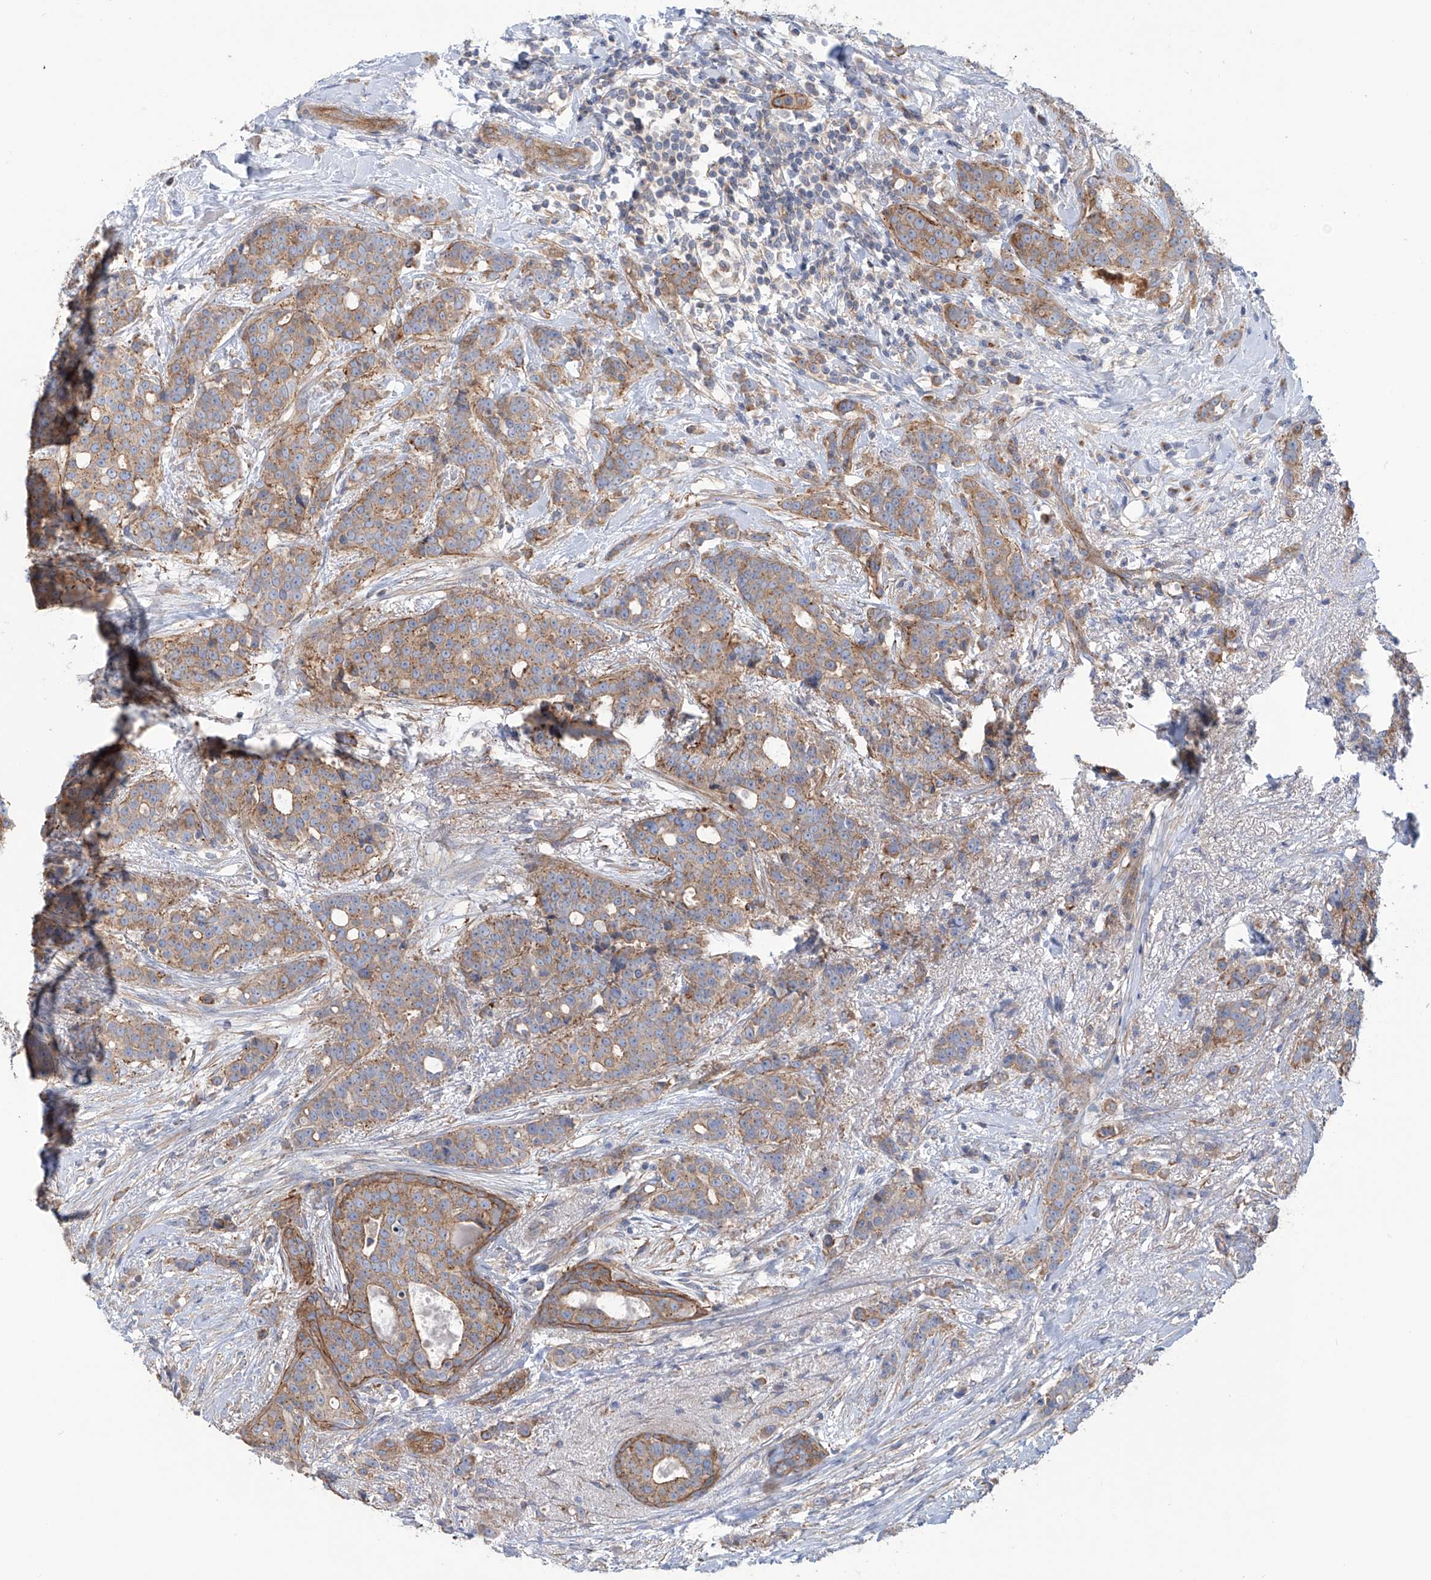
{"staining": {"intensity": "moderate", "quantity": ">75%", "location": "cytoplasmic/membranous"}, "tissue": "breast cancer", "cell_type": "Tumor cells", "image_type": "cancer", "snomed": [{"axis": "morphology", "description": "Lobular carcinoma"}, {"axis": "topography", "description": "Breast"}], "caption": "A histopathology image of lobular carcinoma (breast) stained for a protein demonstrates moderate cytoplasmic/membranous brown staining in tumor cells.", "gene": "TMEM209", "patient": {"sex": "female", "age": 51}}